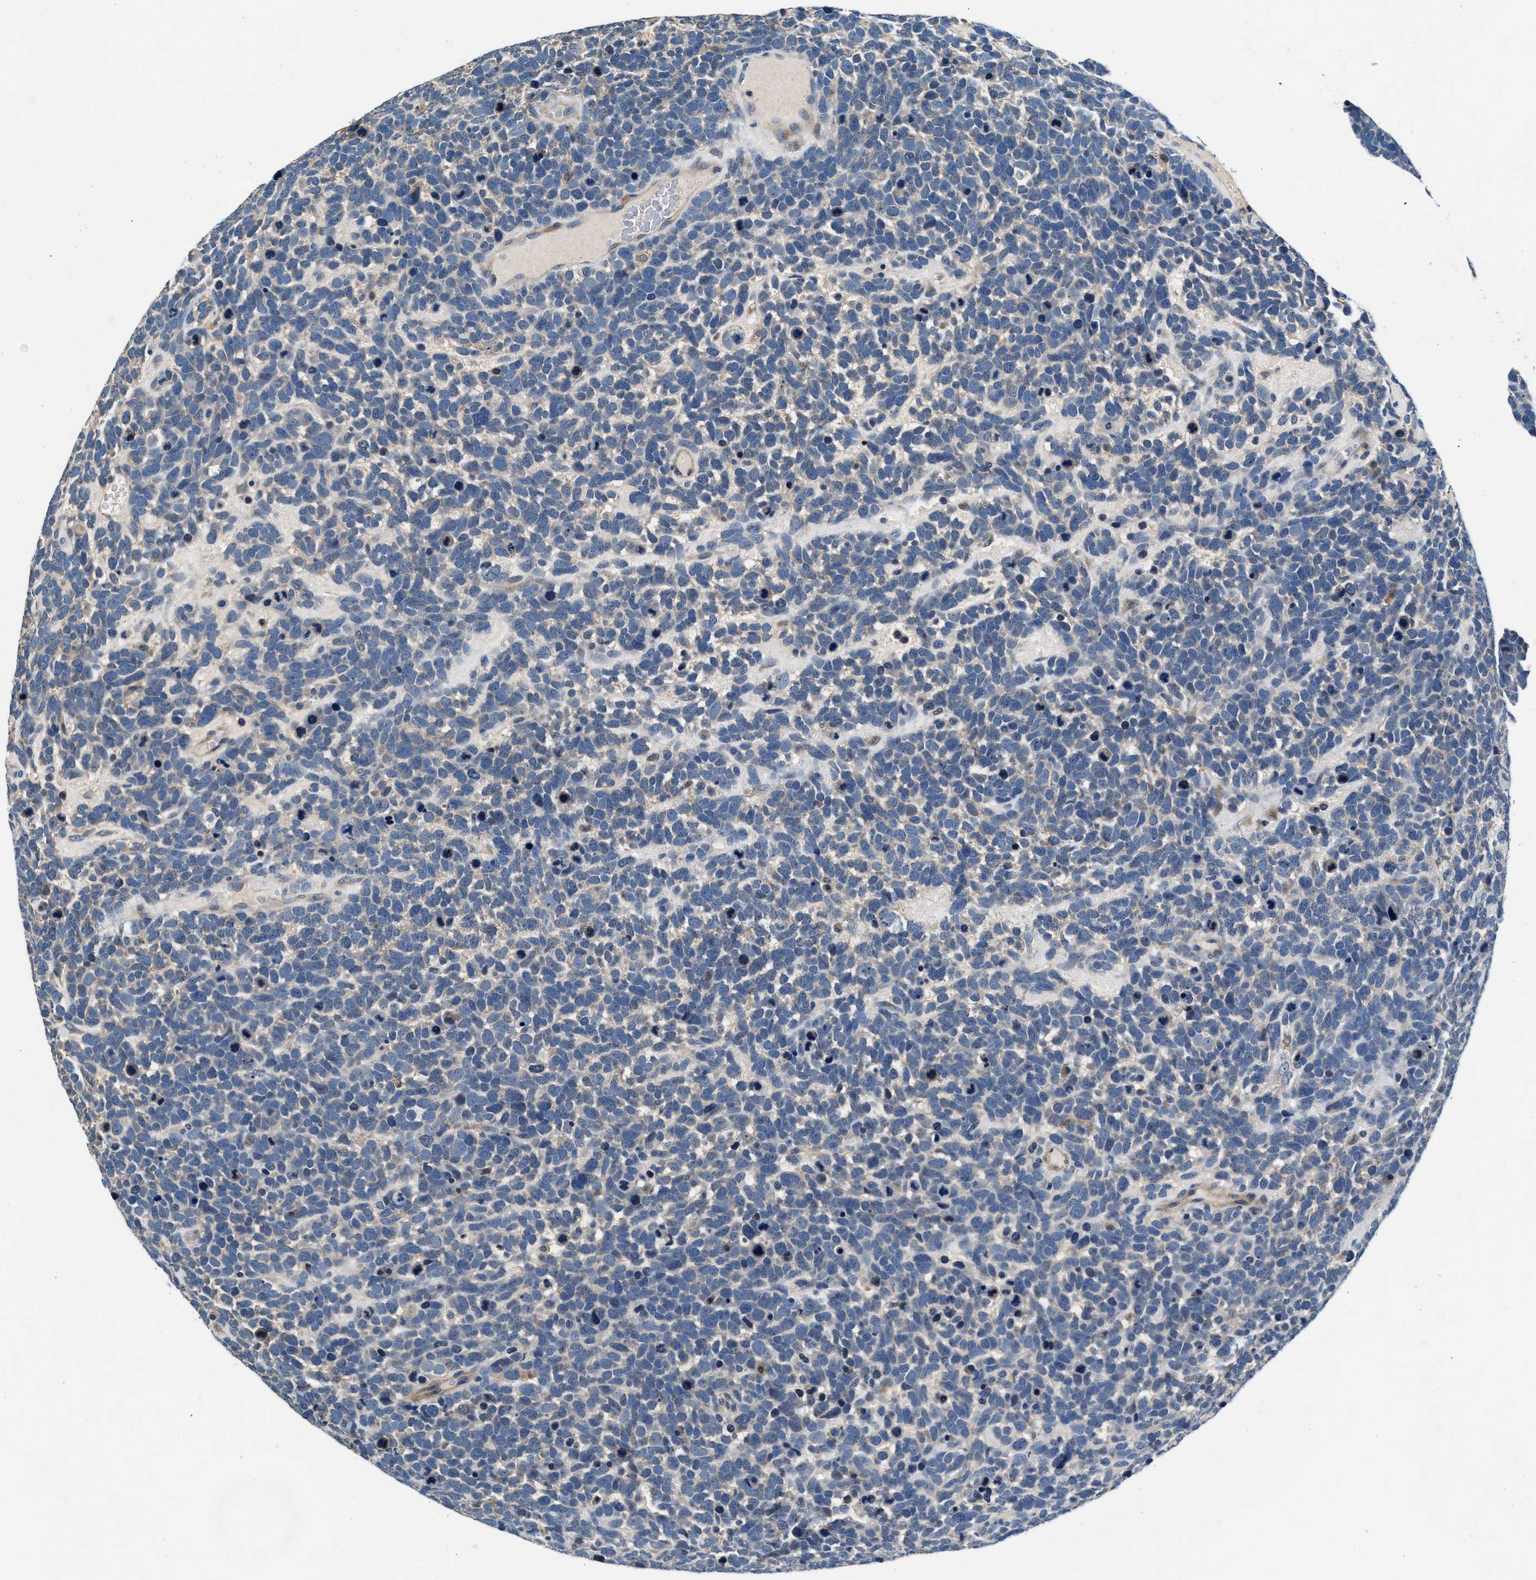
{"staining": {"intensity": "negative", "quantity": "none", "location": "none"}, "tissue": "urothelial cancer", "cell_type": "Tumor cells", "image_type": "cancer", "snomed": [{"axis": "morphology", "description": "Urothelial carcinoma, High grade"}, {"axis": "topography", "description": "Urinary bladder"}], "caption": "The image reveals no significant staining in tumor cells of urothelial carcinoma (high-grade).", "gene": "DENND6B", "patient": {"sex": "female", "age": 82}}